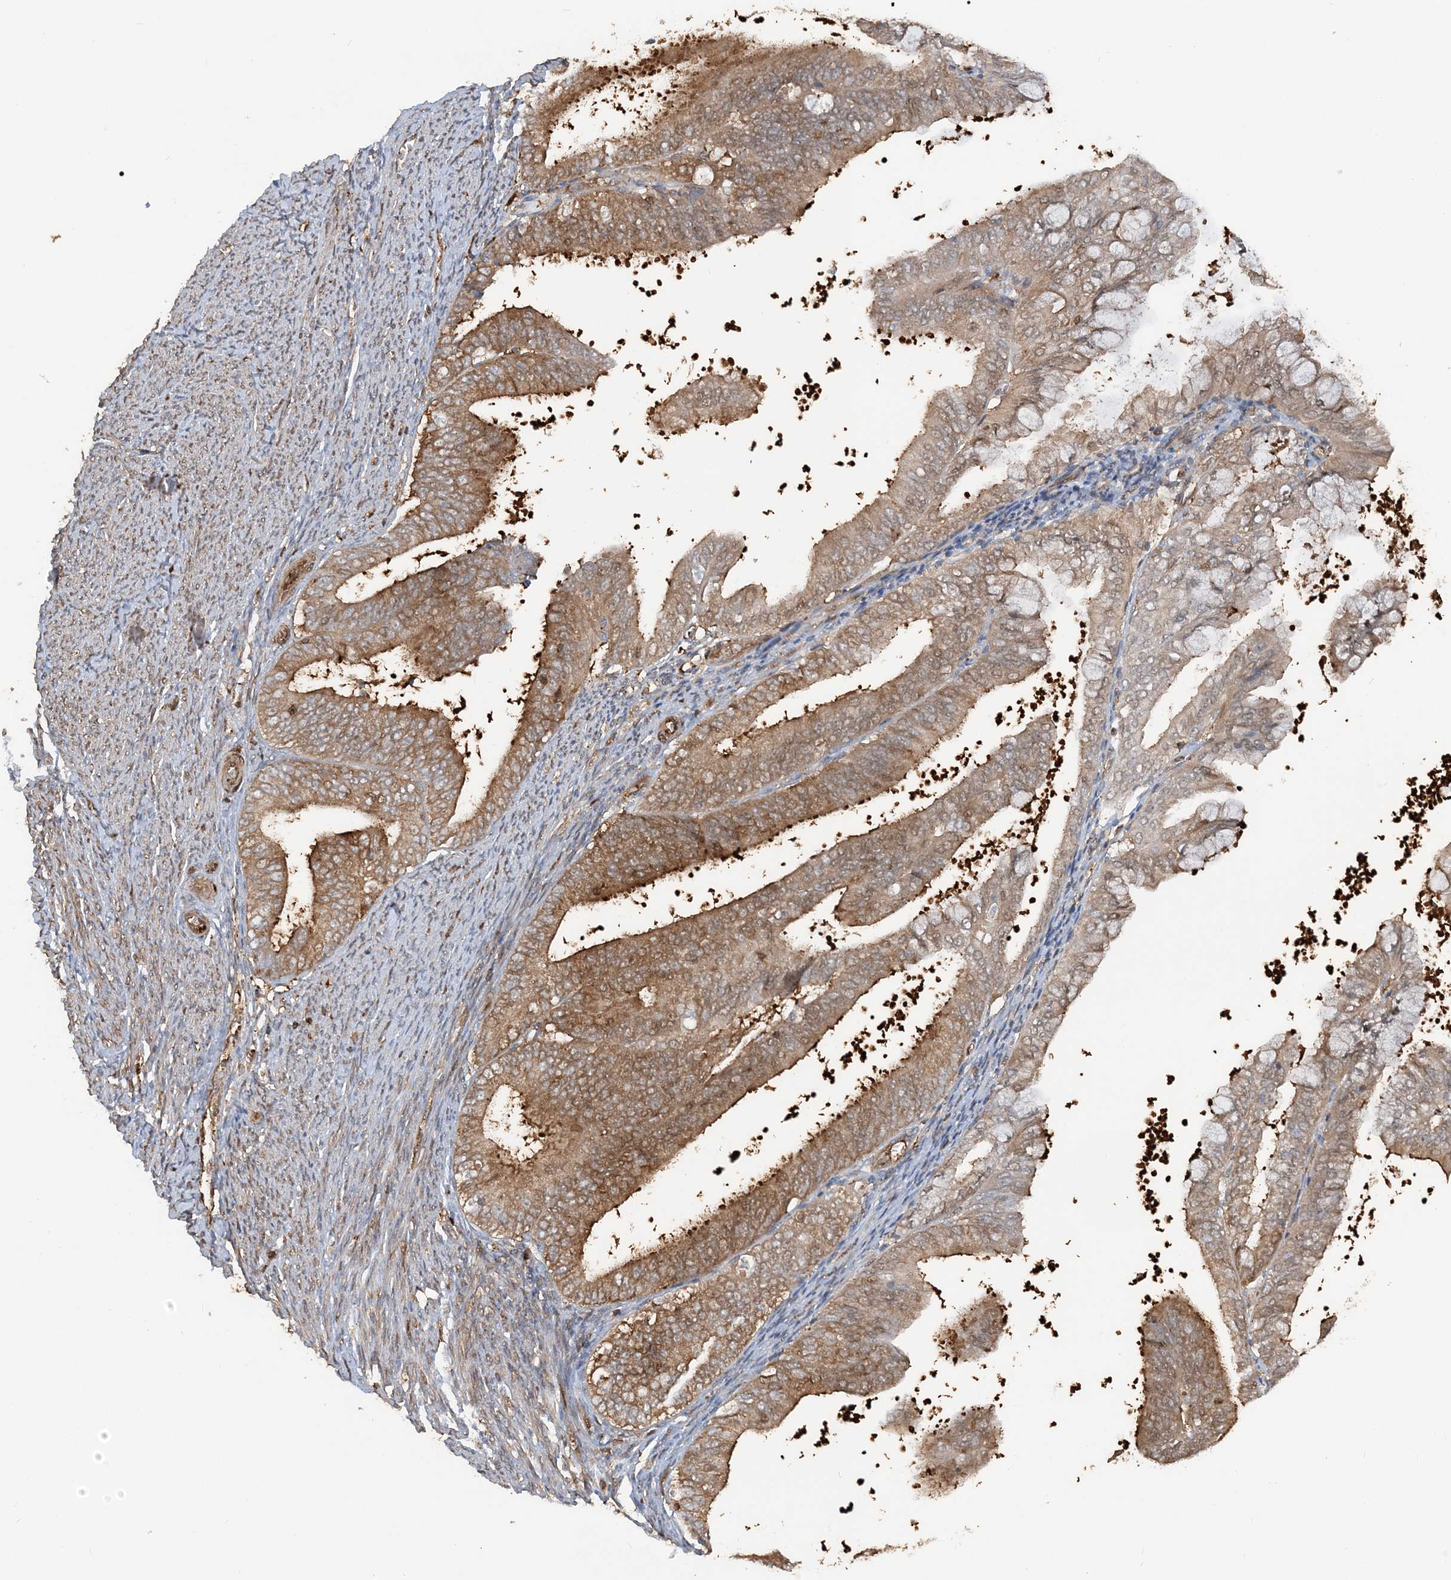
{"staining": {"intensity": "moderate", "quantity": ">75%", "location": "cytoplasmic/membranous"}, "tissue": "endometrial cancer", "cell_type": "Tumor cells", "image_type": "cancer", "snomed": [{"axis": "morphology", "description": "Adenocarcinoma, NOS"}, {"axis": "topography", "description": "Endometrium"}], "caption": "This histopathology image exhibits IHC staining of endometrial cancer (adenocarcinoma), with medium moderate cytoplasmic/membranous staining in about >75% of tumor cells.", "gene": "DSTN", "patient": {"sex": "female", "age": 63}}